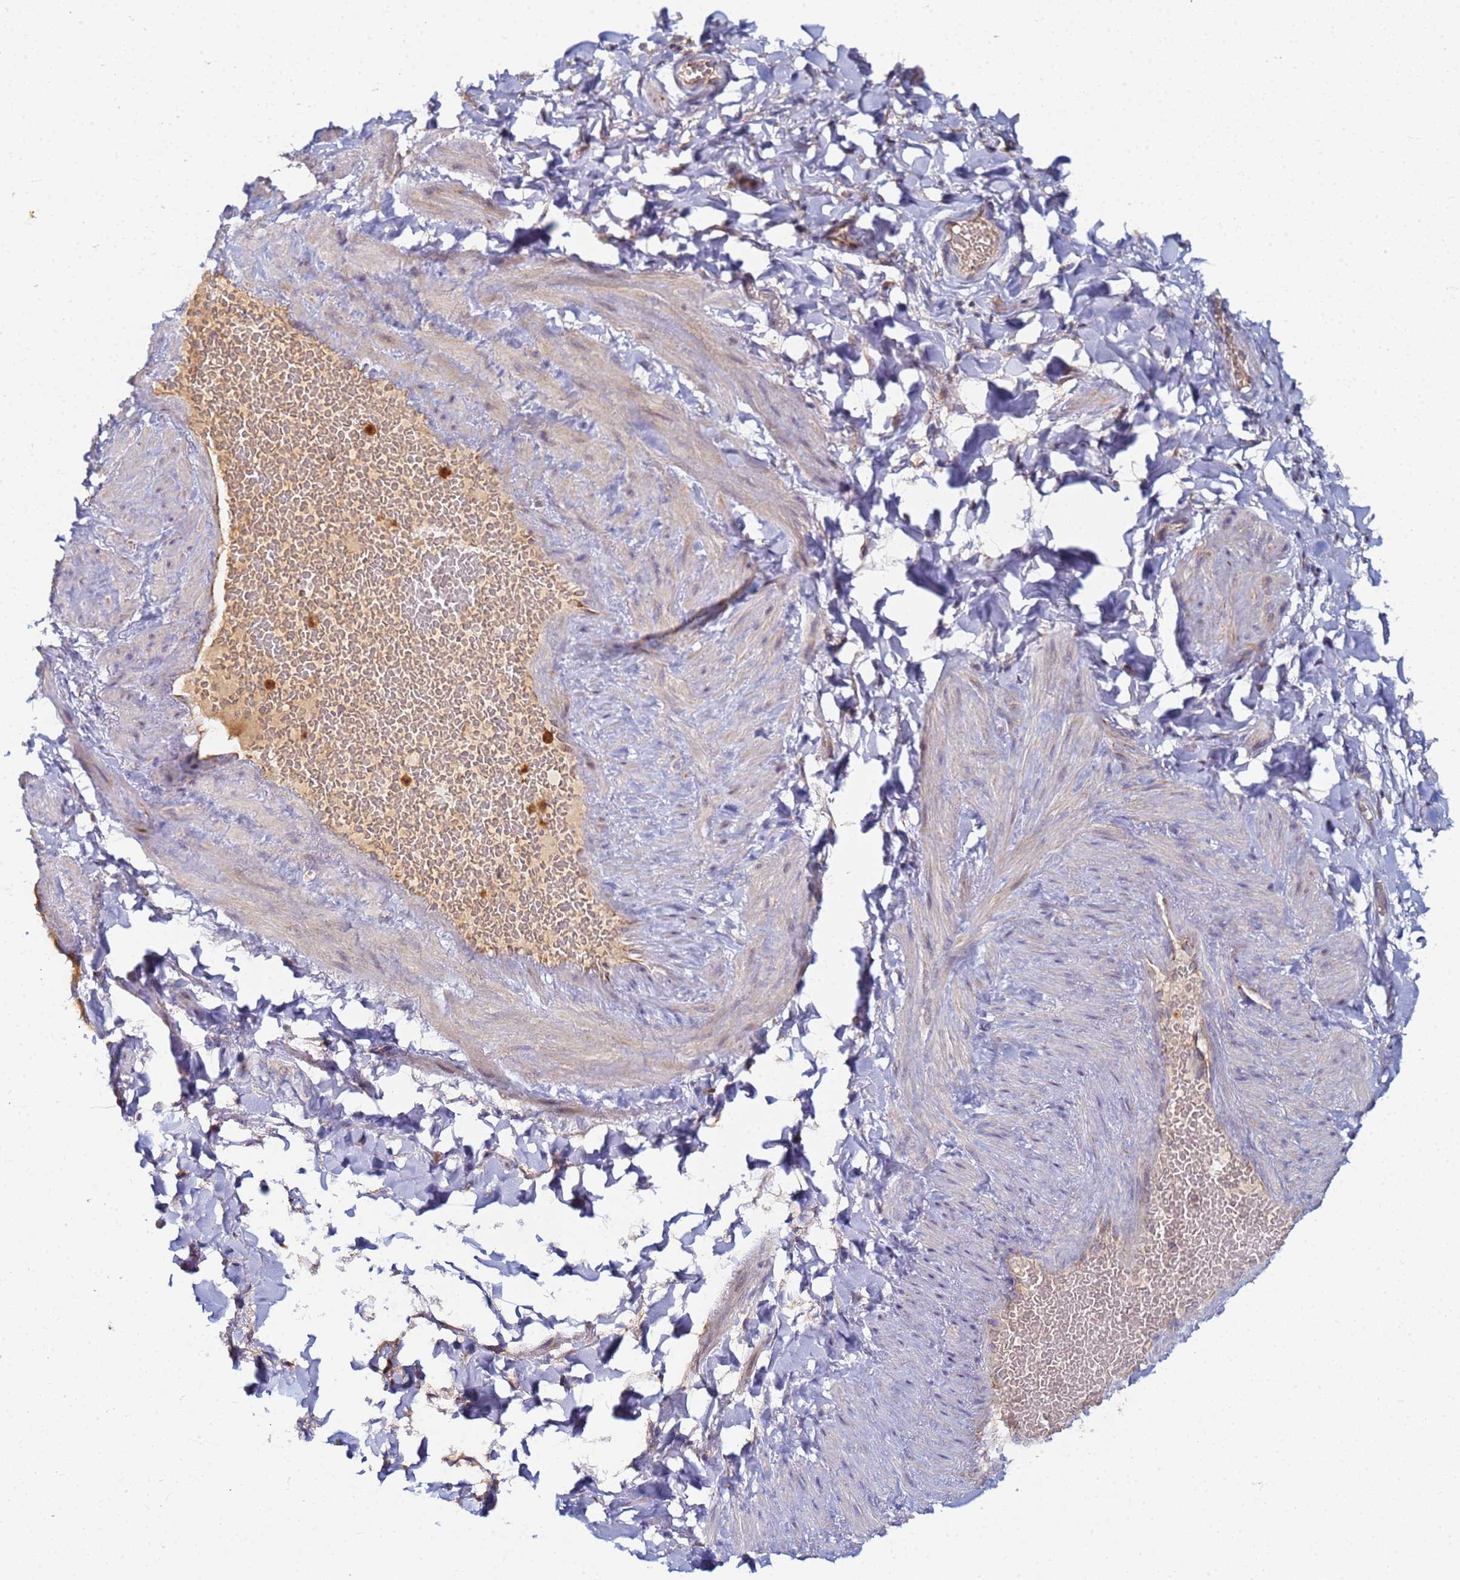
{"staining": {"intensity": "weak", "quantity": "<25%", "location": "cytoplasmic/membranous"}, "tissue": "adipose tissue", "cell_type": "Adipocytes", "image_type": "normal", "snomed": [{"axis": "morphology", "description": "Normal tissue, NOS"}, {"axis": "topography", "description": "Soft tissue"}, {"axis": "topography", "description": "Vascular tissue"}], "caption": "A micrograph of adipose tissue stained for a protein shows no brown staining in adipocytes.", "gene": "CCDC127", "patient": {"sex": "male", "age": 54}}